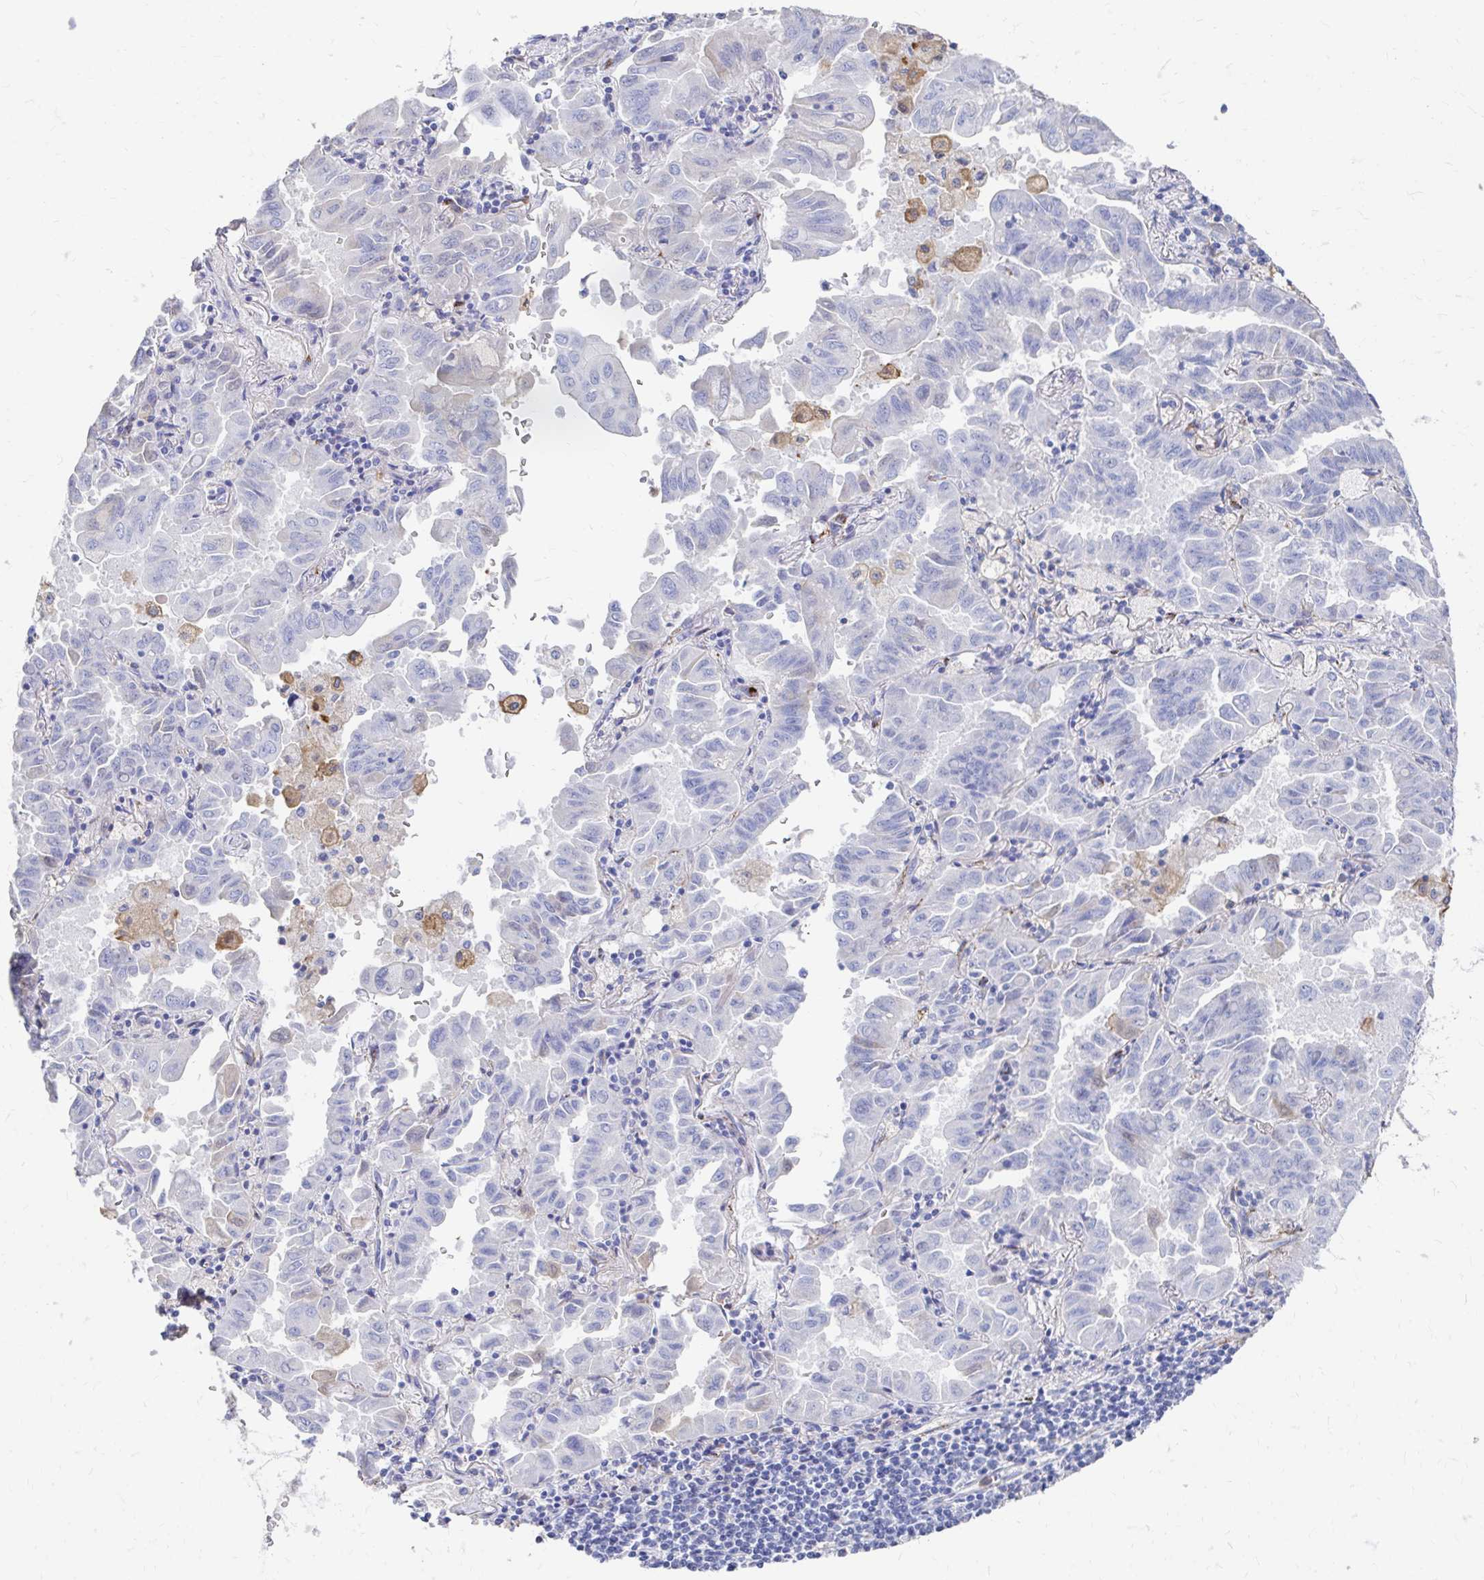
{"staining": {"intensity": "negative", "quantity": "none", "location": "none"}, "tissue": "lung cancer", "cell_type": "Tumor cells", "image_type": "cancer", "snomed": [{"axis": "morphology", "description": "Adenocarcinoma, NOS"}, {"axis": "topography", "description": "Lung"}], "caption": "Immunohistochemical staining of adenocarcinoma (lung) exhibits no significant positivity in tumor cells. (Brightfield microscopy of DAB (3,3'-diaminobenzidine) immunohistochemistry (IHC) at high magnification).", "gene": "LAMC3", "patient": {"sex": "male", "age": 64}}